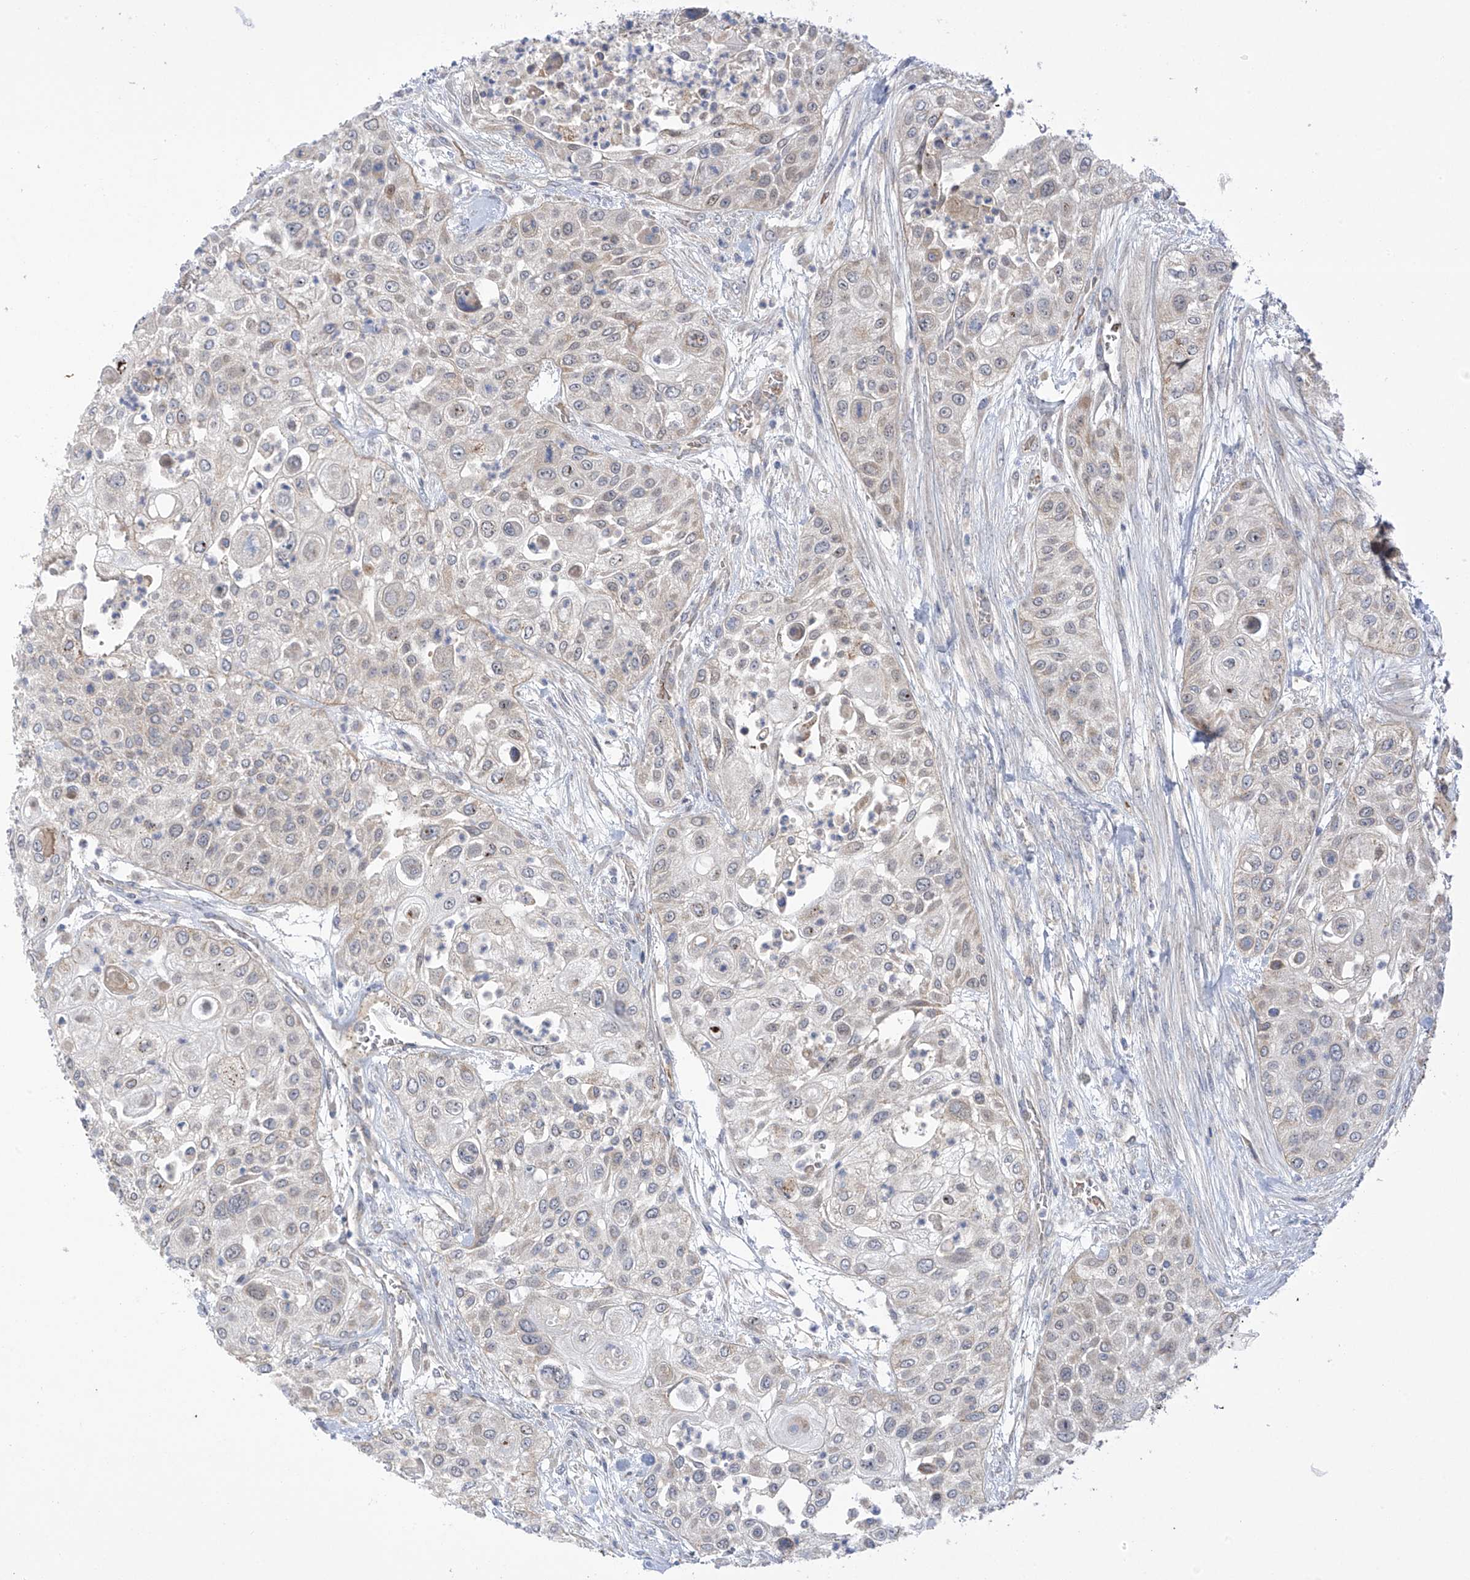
{"staining": {"intensity": "weak", "quantity": "<25%", "location": "cytoplasmic/membranous"}, "tissue": "urothelial cancer", "cell_type": "Tumor cells", "image_type": "cancer", "snomed": [{"axis": "morphology", "description": "Urothelial carcinoma, High grade"}, {"axis": "topography", "description": "Urinary bladder"}], "caption": "Immunohistochemistry (IHC) histopathology image of human urothelial carcinoma (high-grade) stained for a protein (brown), which shows no positivity in tumor cells.", "gene": "METTL18", "patient": {"sex": "female", "age": 79}}